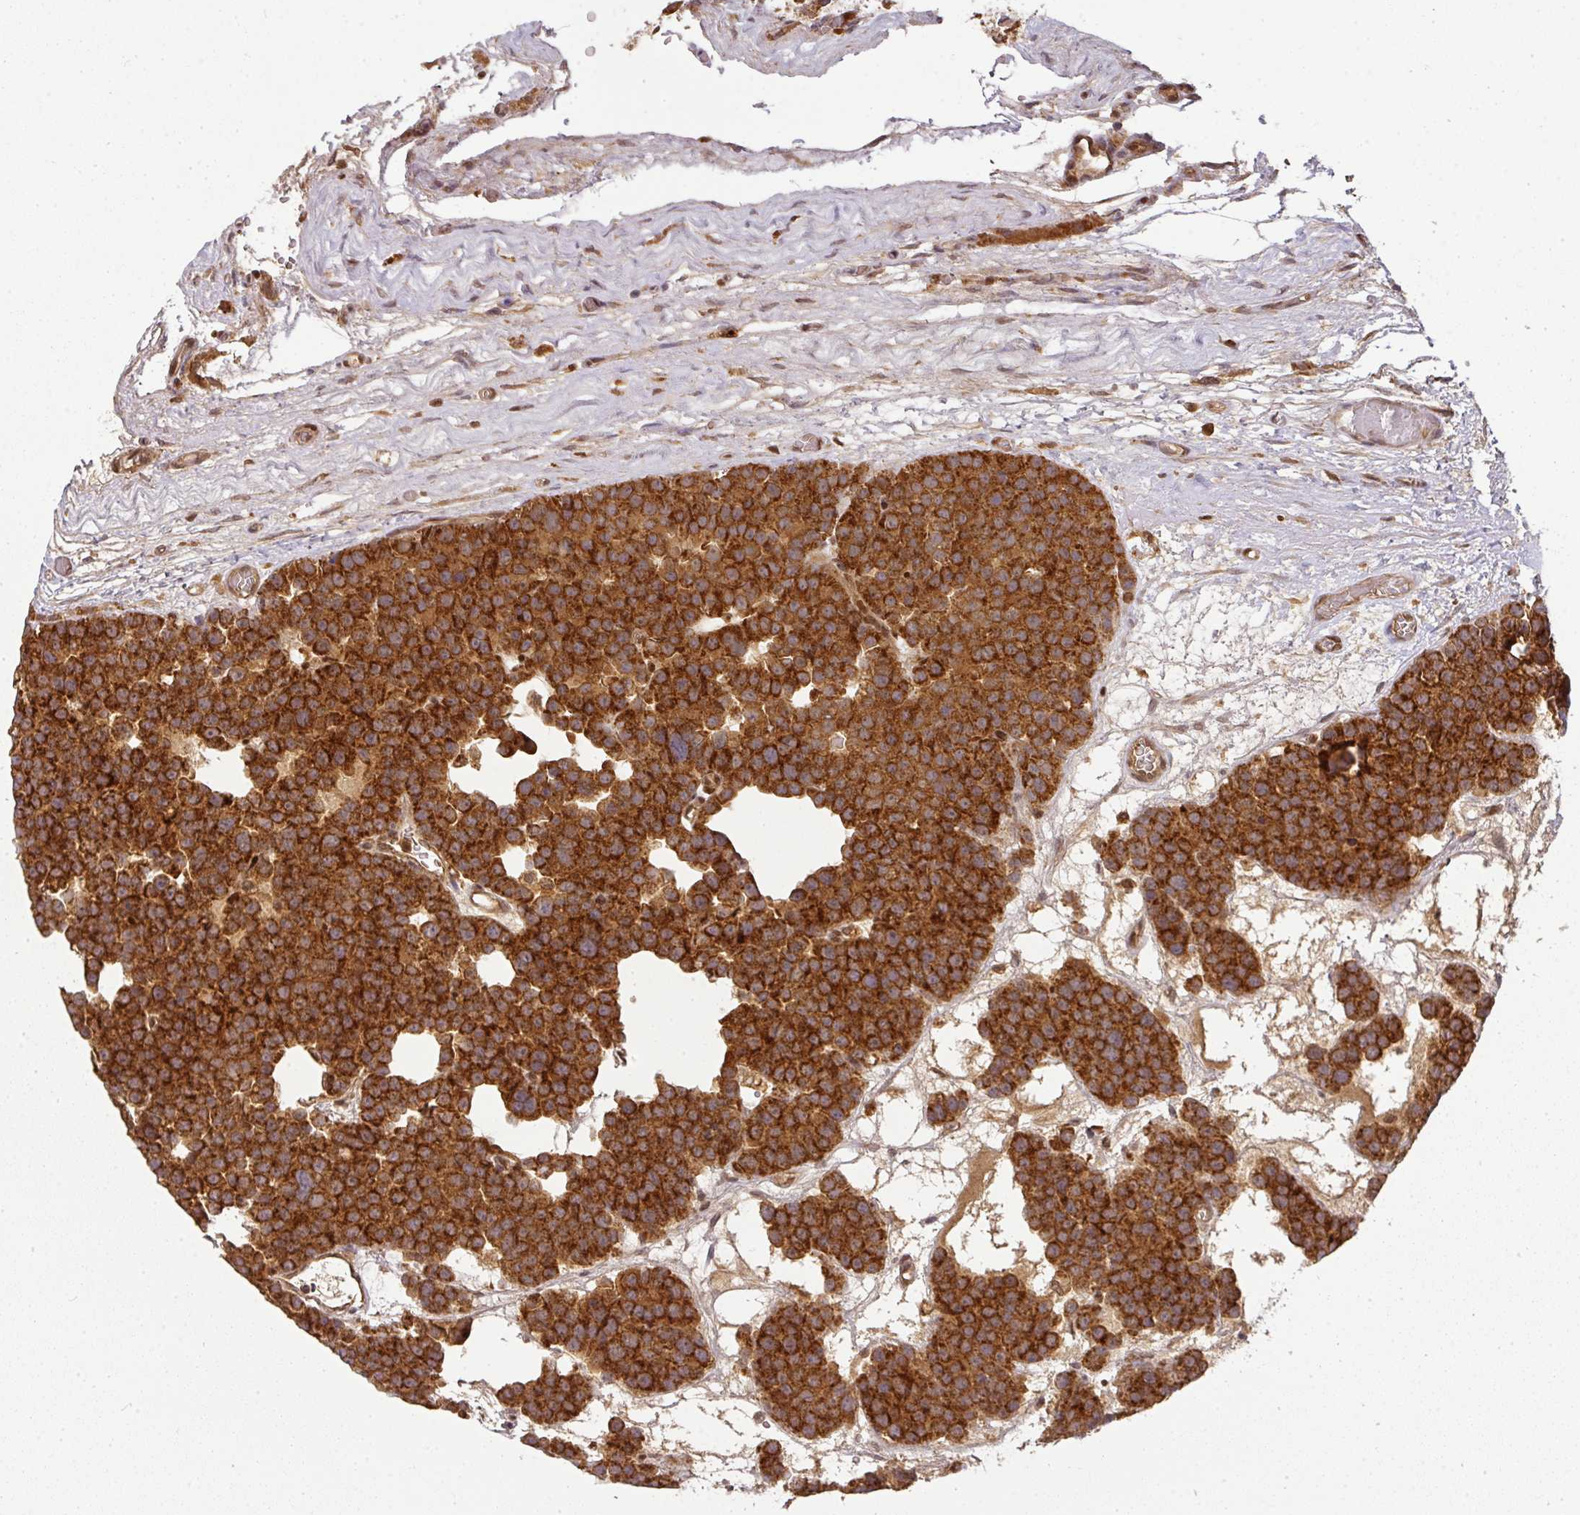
{"staining": {"intensity": "strong", "quantity": ">75%", "location": "cytoplasmic/membranous"}, "tissue": "testis cancer", "cell_type": "Tumor cells", "image_type": "cancer", "snomed": [{"axis": "morphology", "description": "Seminoma, NOS"}, {"axis": "topography", "description": "Testis"}], "caption": "The histopathology image exhibits staining of testis seminoma, revealing strong cytoplasmic/membranous protein staining (brown color) within tumor cells.", "gene": "MALSU1", "patient": {"sex": "male", "age": 71}}